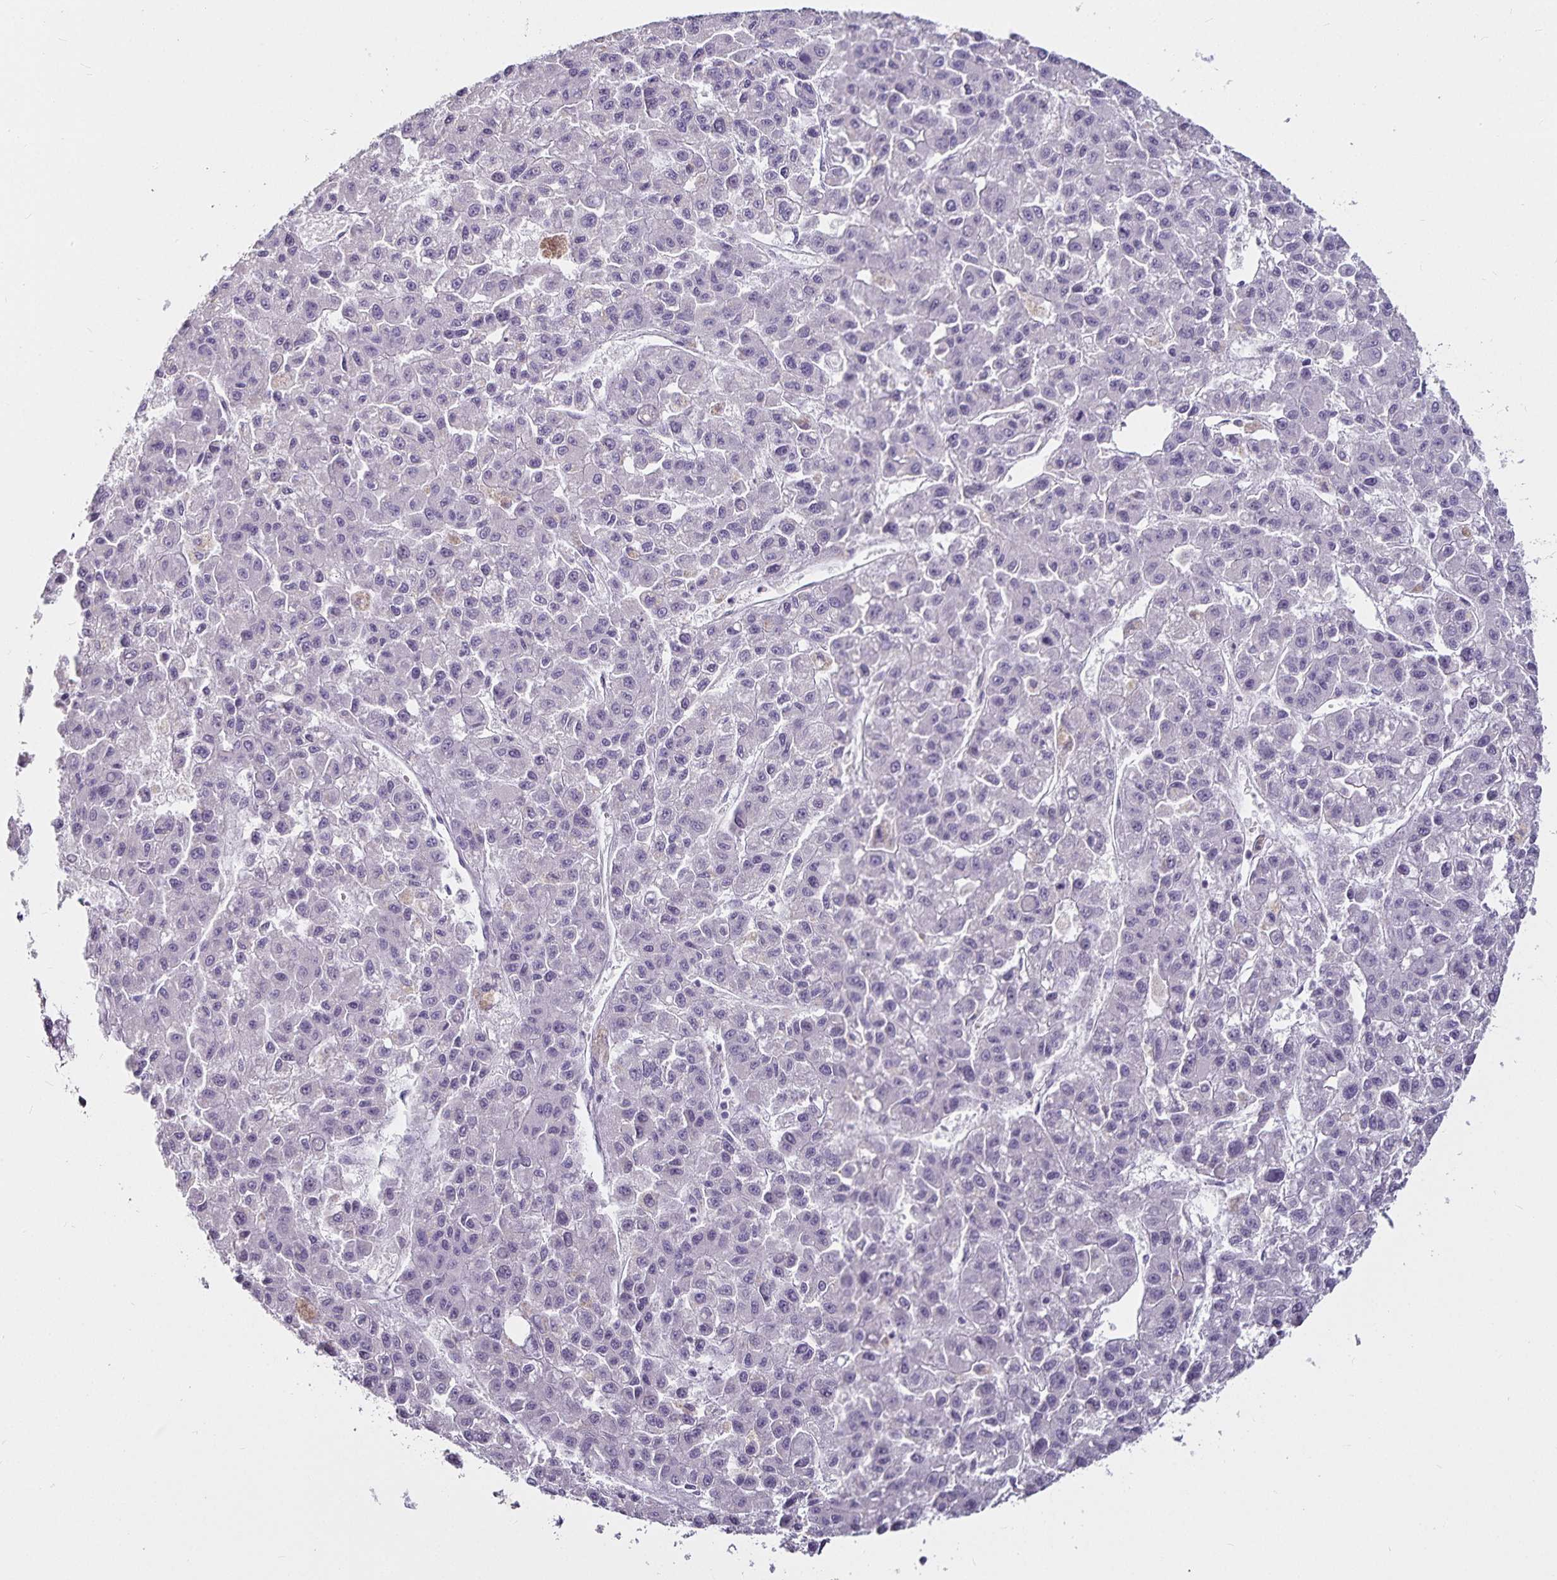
{"staining": {"intensity": "negative", "quantity": "none", "location": "none"}, "tissue": "liver cancer", "cell_type": "Tumor cells", "image_type": "cancer", "snomed": [{"axis": "morphology", "description": "Carcinoma, Hepatocellular, NOS"}, {"axis": "topography", "description": "Liver"}], "caption": "A high-resolution photomicrograph shows immunohistochemistry staining of hepatocellular carcinoma (liver), which exhibits no significant expression in tumor cells. Brightfield microscopy of IHC stained with DAB (3,3'-diaminobenzidine) (brown) and hematoxylin (blue), captured at high magnification.", "gene": "CA12", "patient": {"sex": "male", "age": 70}}